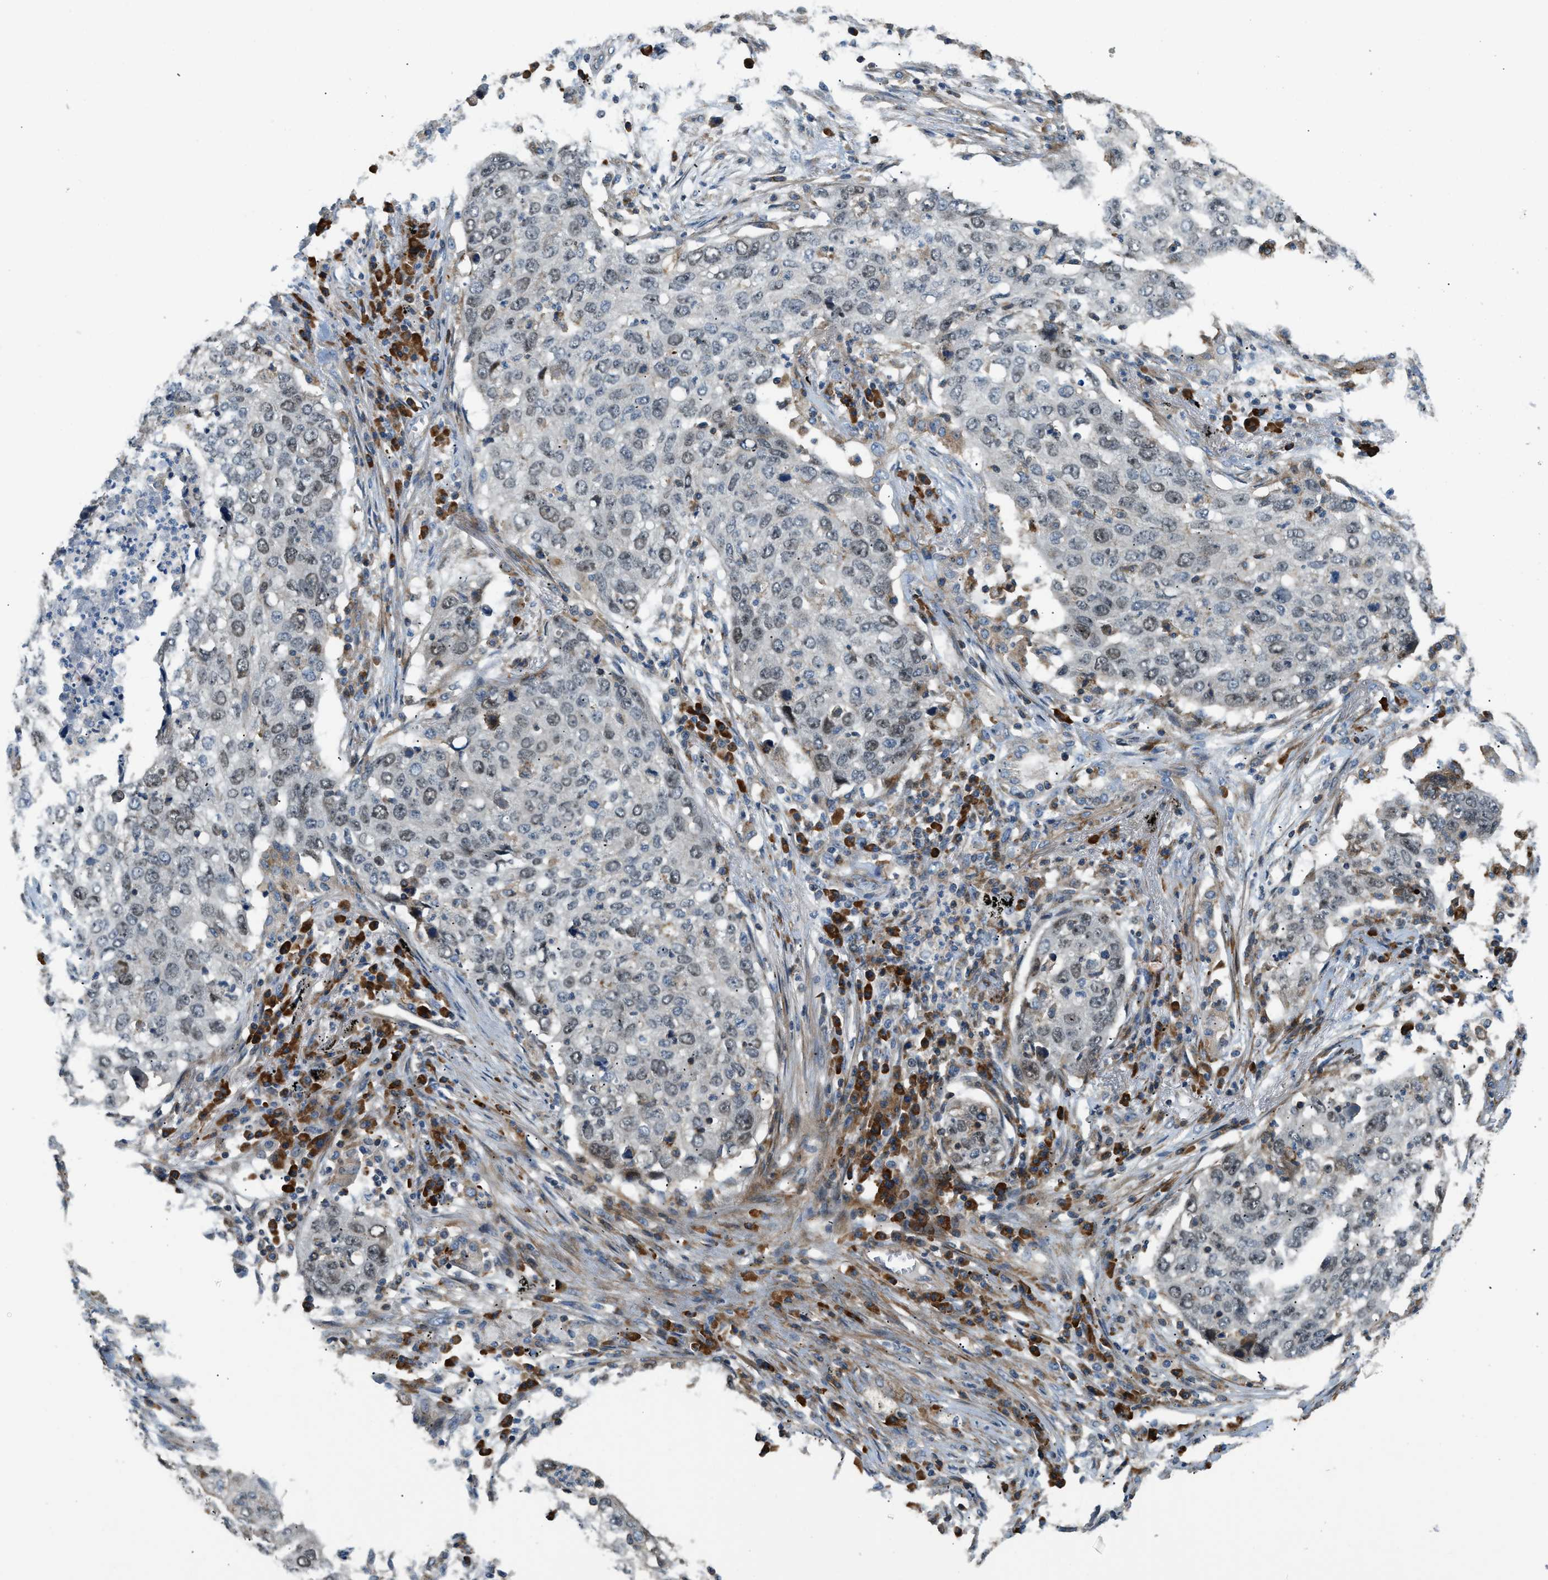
{"staining": {"intensity": "negative", "quantity": "none", "location": "none"}, "tissue": "lung cancer", "cell_type": "Tumor cells", "image_type": "cancer", "snomed": [{"axis": "morphology", "description": "Squamous cell carcinoma, NOS"}, {"axis": "topography", "description": "Lung"}], "caption": "IHC photomicrograph of neoplastic tissue: human squamous cell carcinoma (lung) stained with DAB (3,3'-diaminobenzidine) shows no significant protein positivity in tumor cells. Brightfield microscopy of immunohistochemistry stained with DAB (brown) and hematoxylin (blue), captured at high magnification.", "gene": "BTN3A2", "patient": {"sex": "female", "age": 63}}